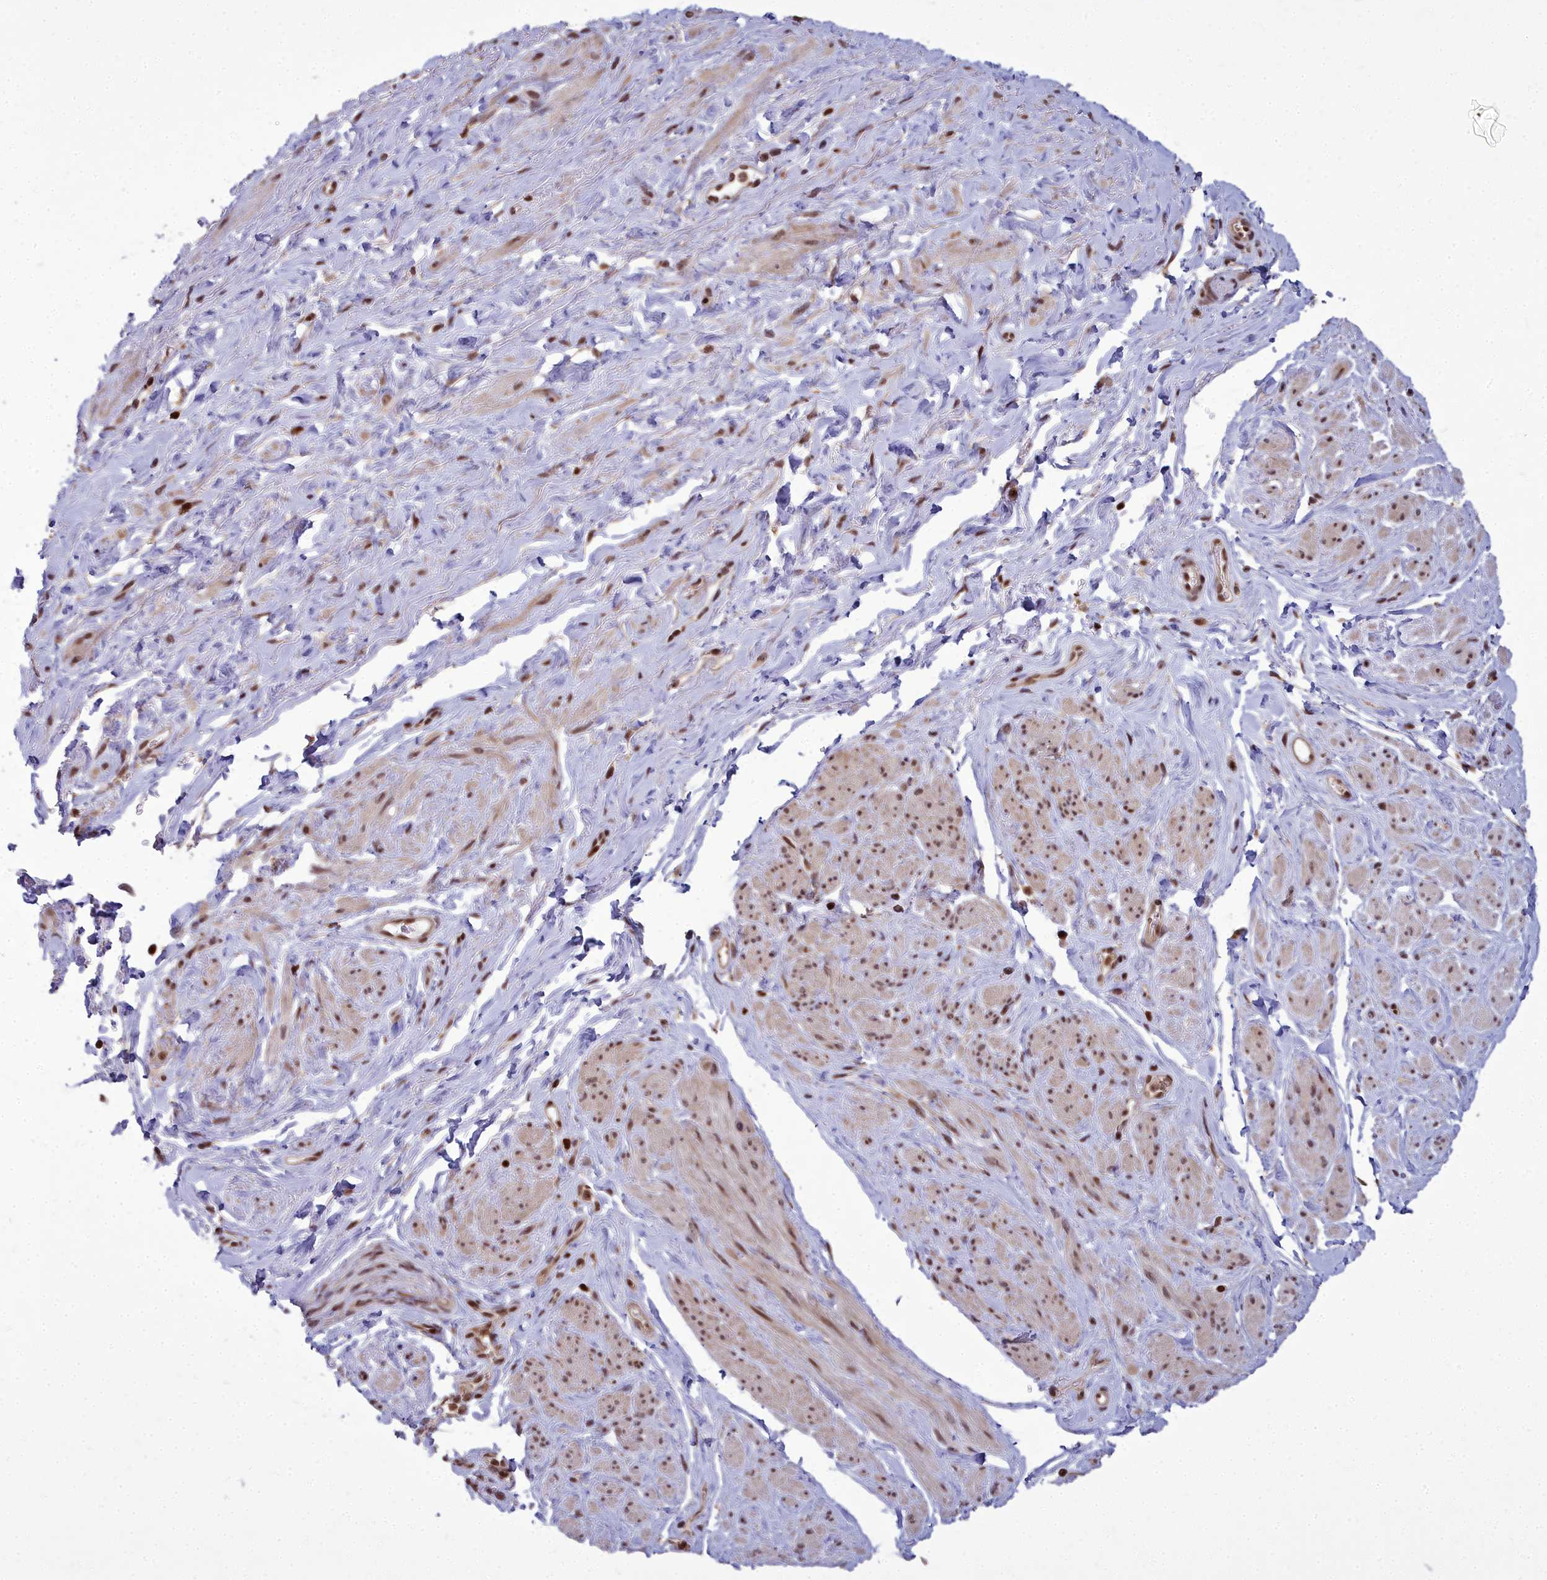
{"staining": {"intensity": "moderate", "quantity": "25%-75%", "location": "cytoplasmic/membranous,nuclear"}, "tissue": "smooth muscle", "cell_type": "Smooth muscle cells", "image_type": "normal", "snomed": [{"axis": "morphology", "description": "Normal tissue, NOS"}, {"axis": "topography", "description": "Smooth muscle"}, {"axis": "topography", "description": "Peripheral nerve tissue"}], "caption": "This image demonstrates IHC staining of unremarkable human smooth muscle, with medium moderate cytoplasmic/membranous,nuclear positivity in approximately 25%-75% of smooth muscle cells.", "gene": "GMEB1", "patient": {"sex": "male", "age": 69}}